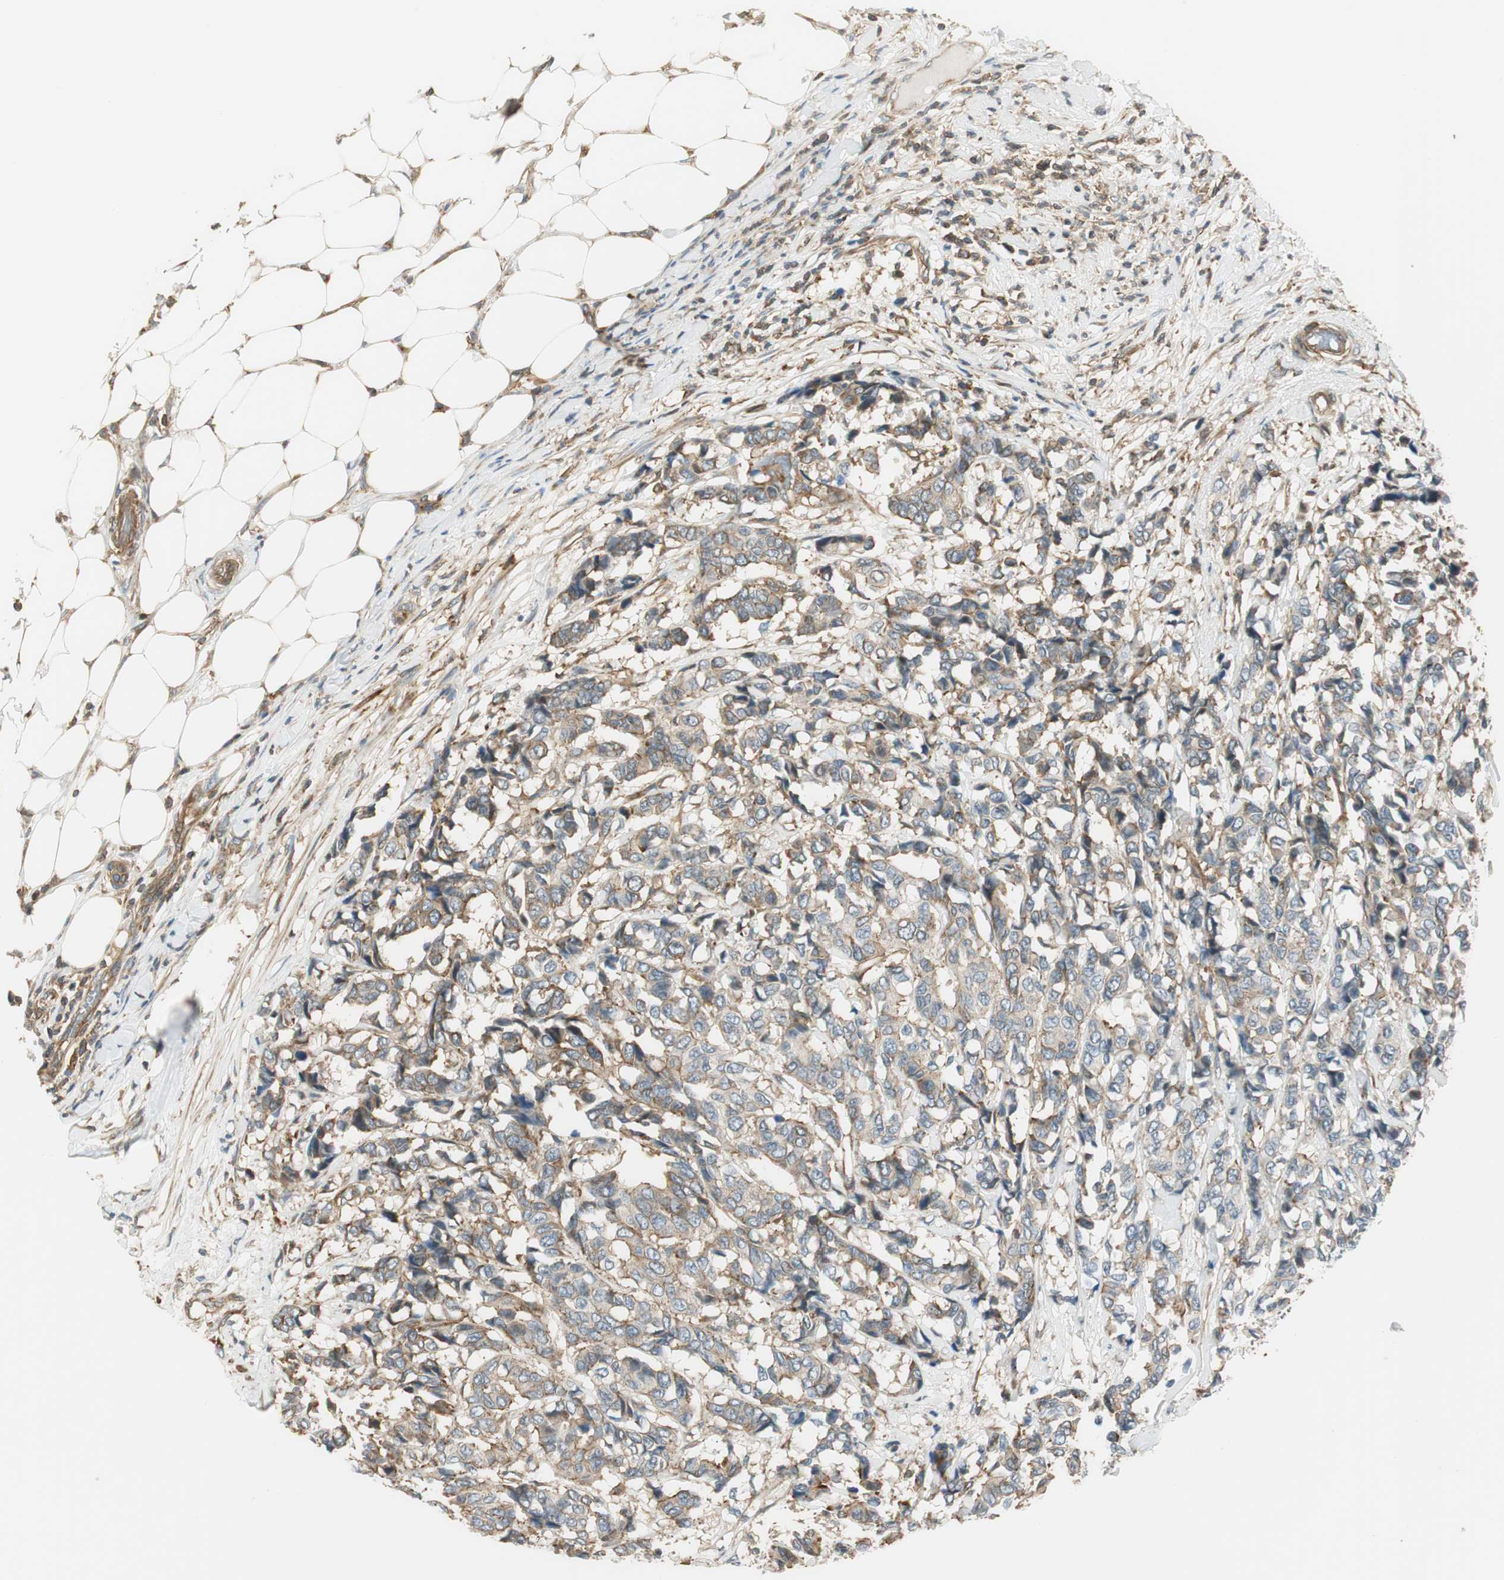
{"staining": {"intensity": "weak", "quantity": ">75%", "location": "cytoplasmic/membranous"}, "tissue": "breast cancer", "cell_type": "Tumor cells", "image_type": "cancer", "snomed": [{"axis": "morphology", "description": "Duct carcinoma"}, {"axis": "topography", "description": "Breast"}], "caption": "Tumor cells reveal low levels of weak cytoplasmic/membranous positivity in about >75% of cells in human infiltrating ductal carcinoma (breast).", "gene": "PI4K2B", "patient": {"sex": "female", "age": 87}}